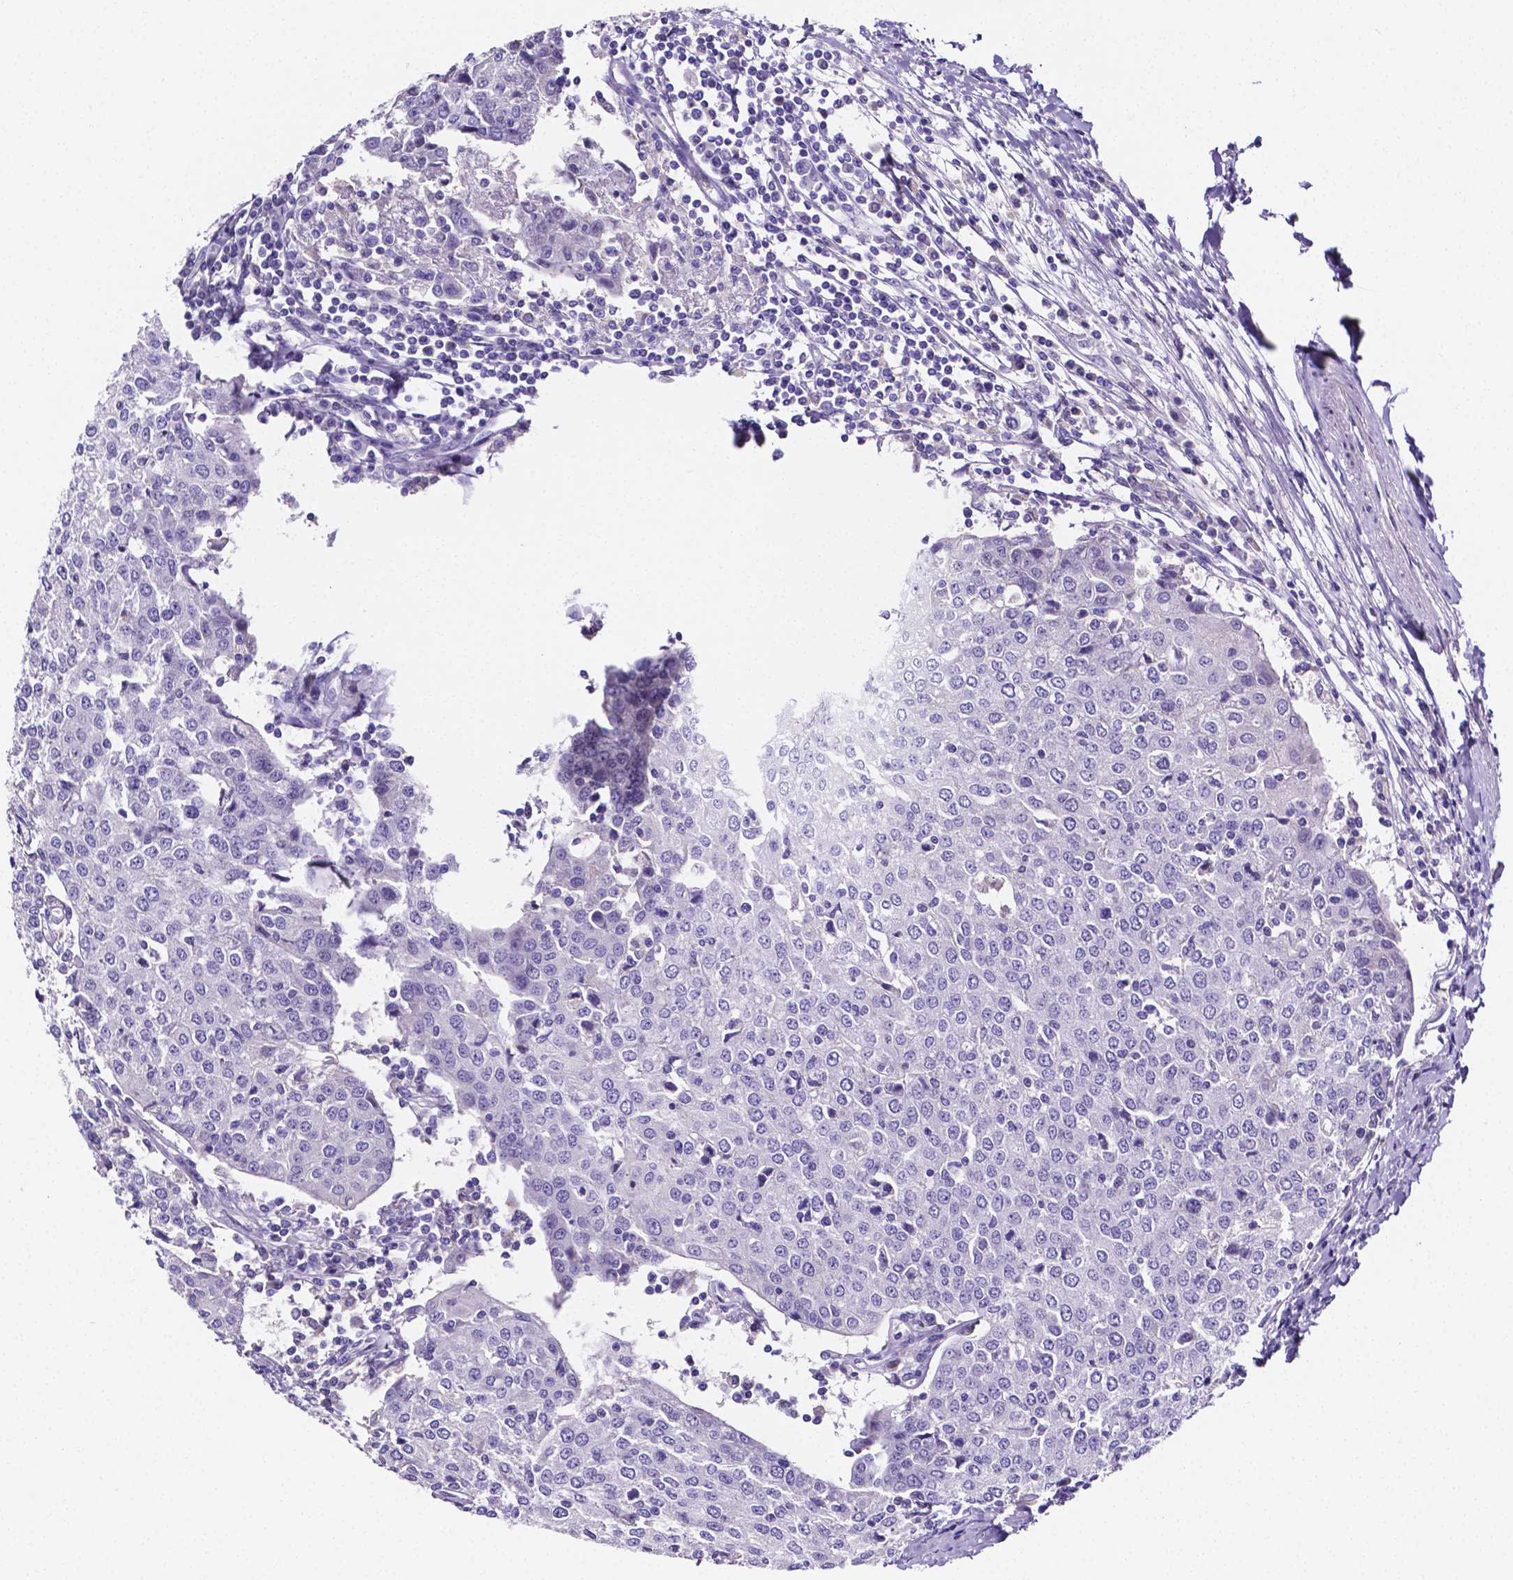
{"staining": {"intensity": "negative", "quantity": "none", "location": "none"}, "tissue": "urothelial cancer", "cell_type": "Tumor cells", "image_type": "cancer", "snomed": [{"axis": "morphology", "description": "Urothelial carcinoma, High grade"}, {"axis": "topography", "description": "Urinary bladder"}], "caption": "Human high-grade urothelial carcinoma stained for a protein using IHC exhibits no staining in tumor cells.", "gene": "NRGN", "patient": {"sex": "female", "age": 85}}